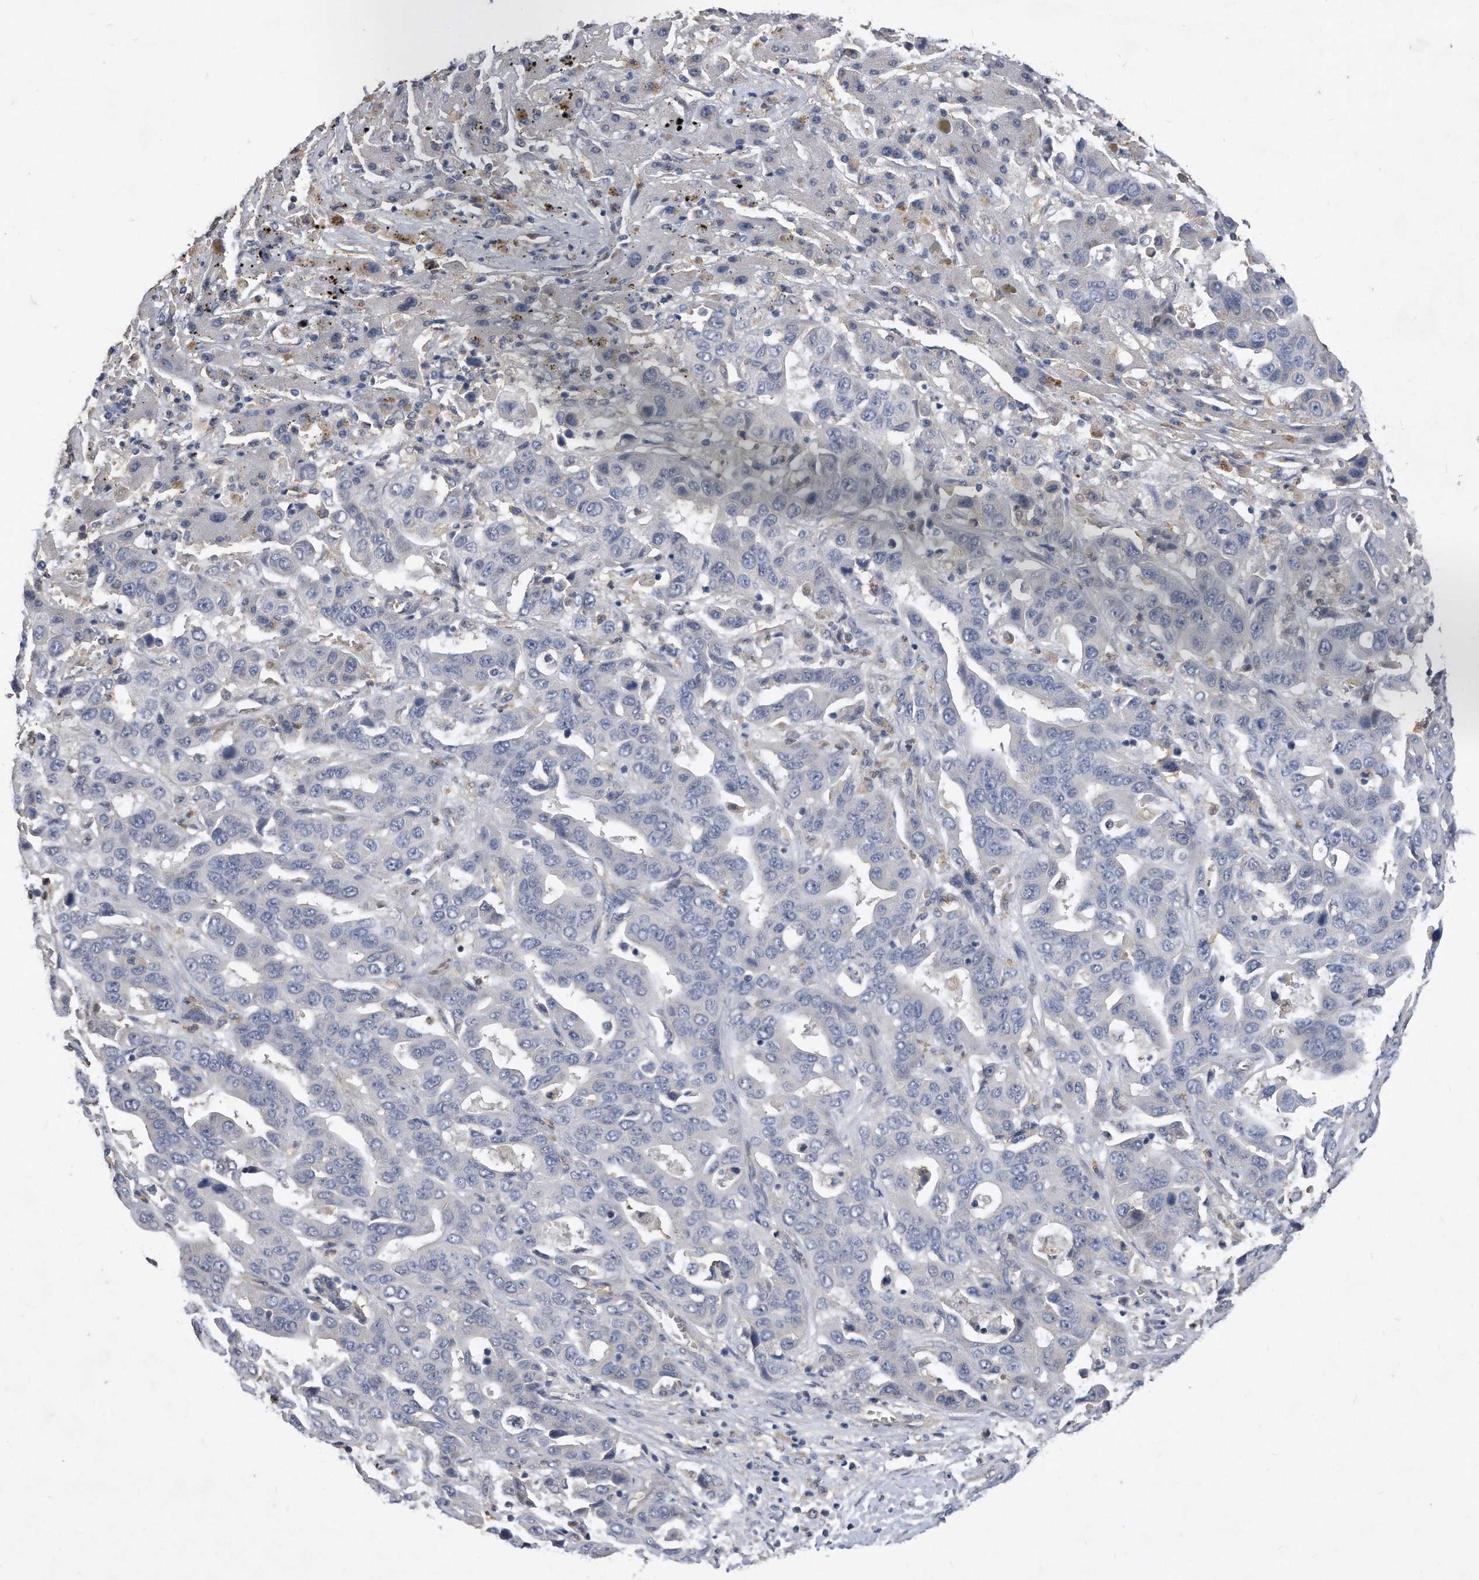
{"staining": {"intensity": "negative", "quantity": "none", "location": "none"}, "tissue": "liver cancer", "cell_type": "Tumor cells", "image_type": "cancer", "snomed": [{"axis": "morphology", "description": "Cholangiocarcinoma"}, {"axis": "topography", "description": "Liver"}], "caption": "The IHC histopathology image has no significant staining in tumor cells of cholangiocarcinoma (liver) tissue.", "gene": "HOMER3", "patient": {"sex": "female", "age": 52}}